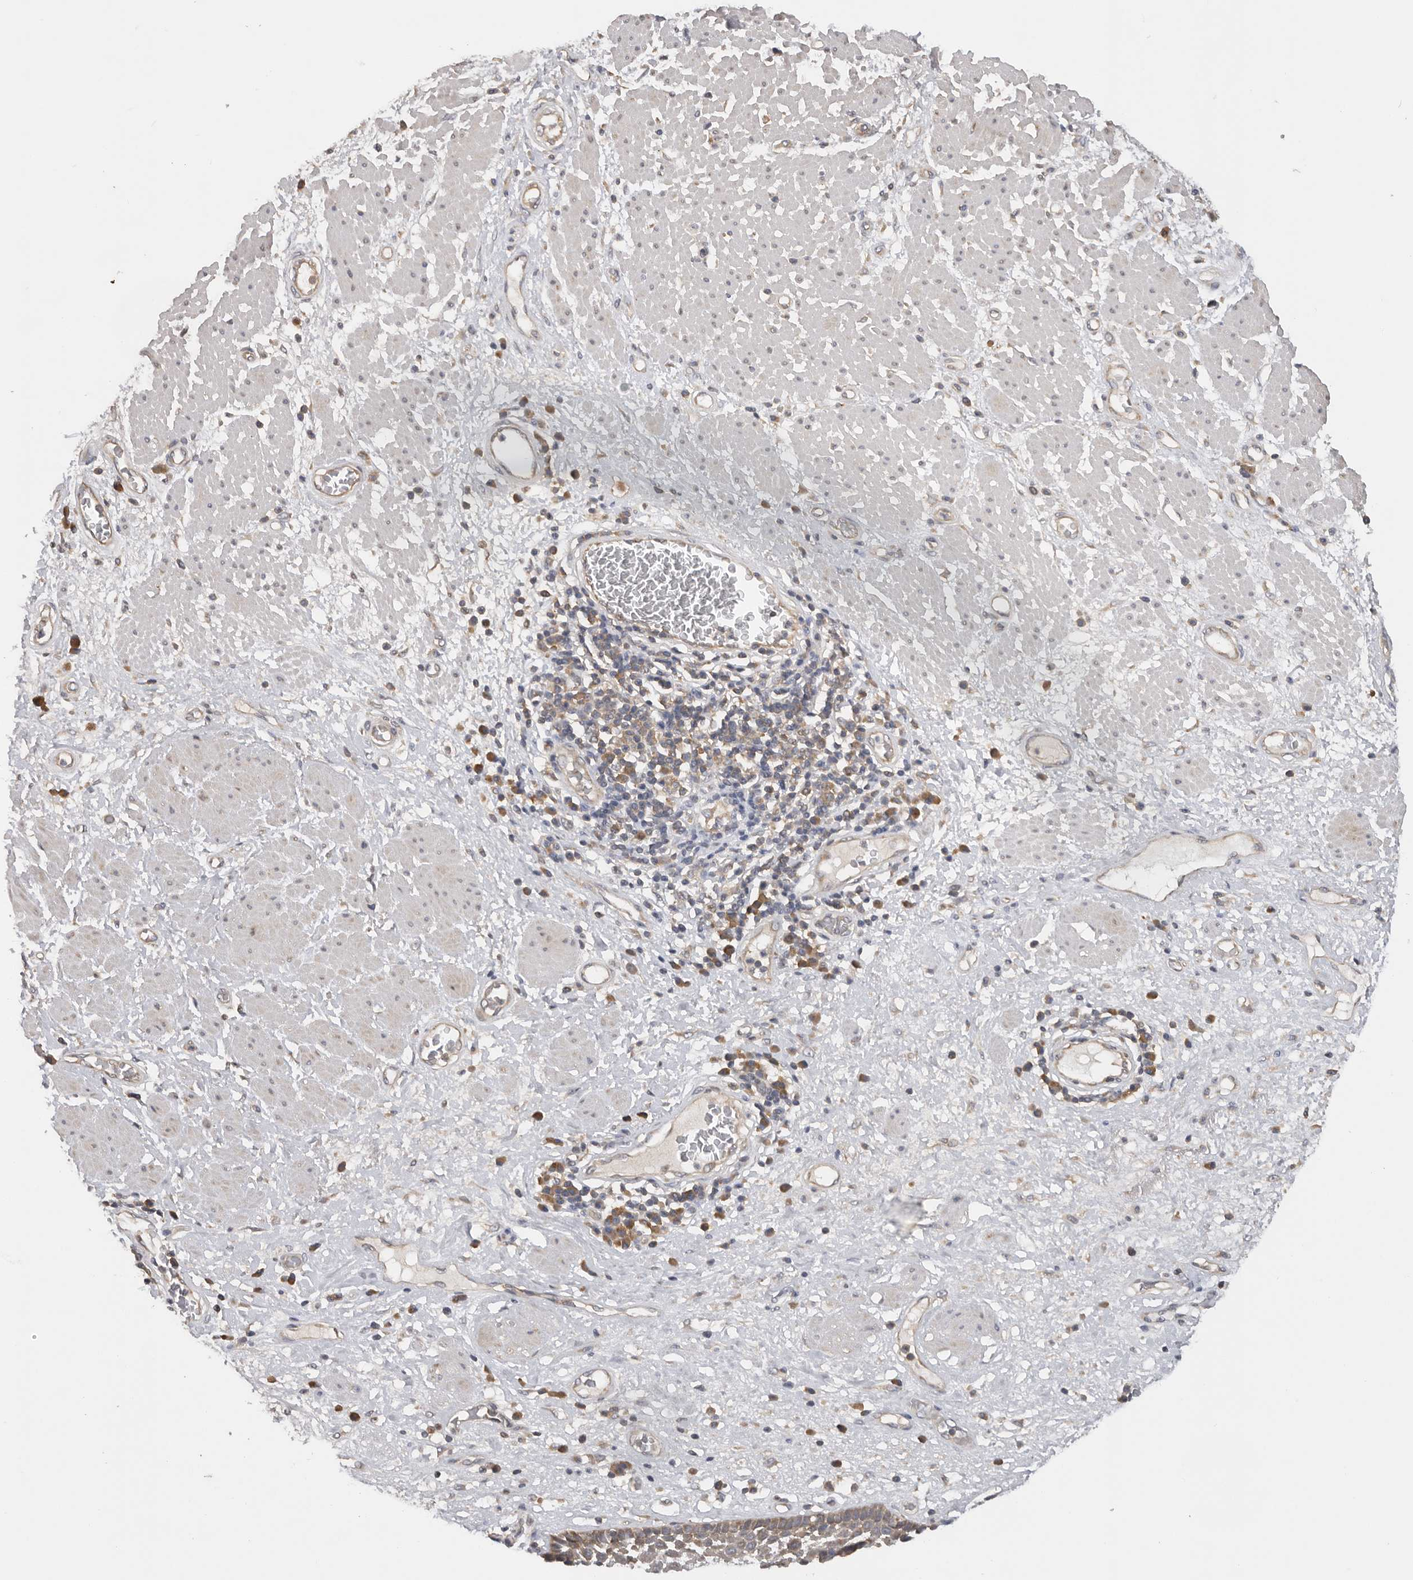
{"staining": {"intensity": "moderate", "quantity": "25%-75%", "location": "cytoplasmic/membranous"}, "tissue": "esophagus", "cell_type": "Squamous epithelial cells", "image_type": "normal", "snomed": [{"axis": "morphology", "description": "Normal tissue, NOS"}, {"axis": "morphology", "description": "Adenocarcinoma, NOS"}, {"axis": "topography", "description": "Esophagus"}], "caption": "DAB immunohistochemical staining of benign esophagus displays moderate cytoplasmic/membranous protein expression in approximately 25%-75% of squamous epithelial cells.", "gene": "PPP1R42", "patient": {"sex": "male", "age": 62}}